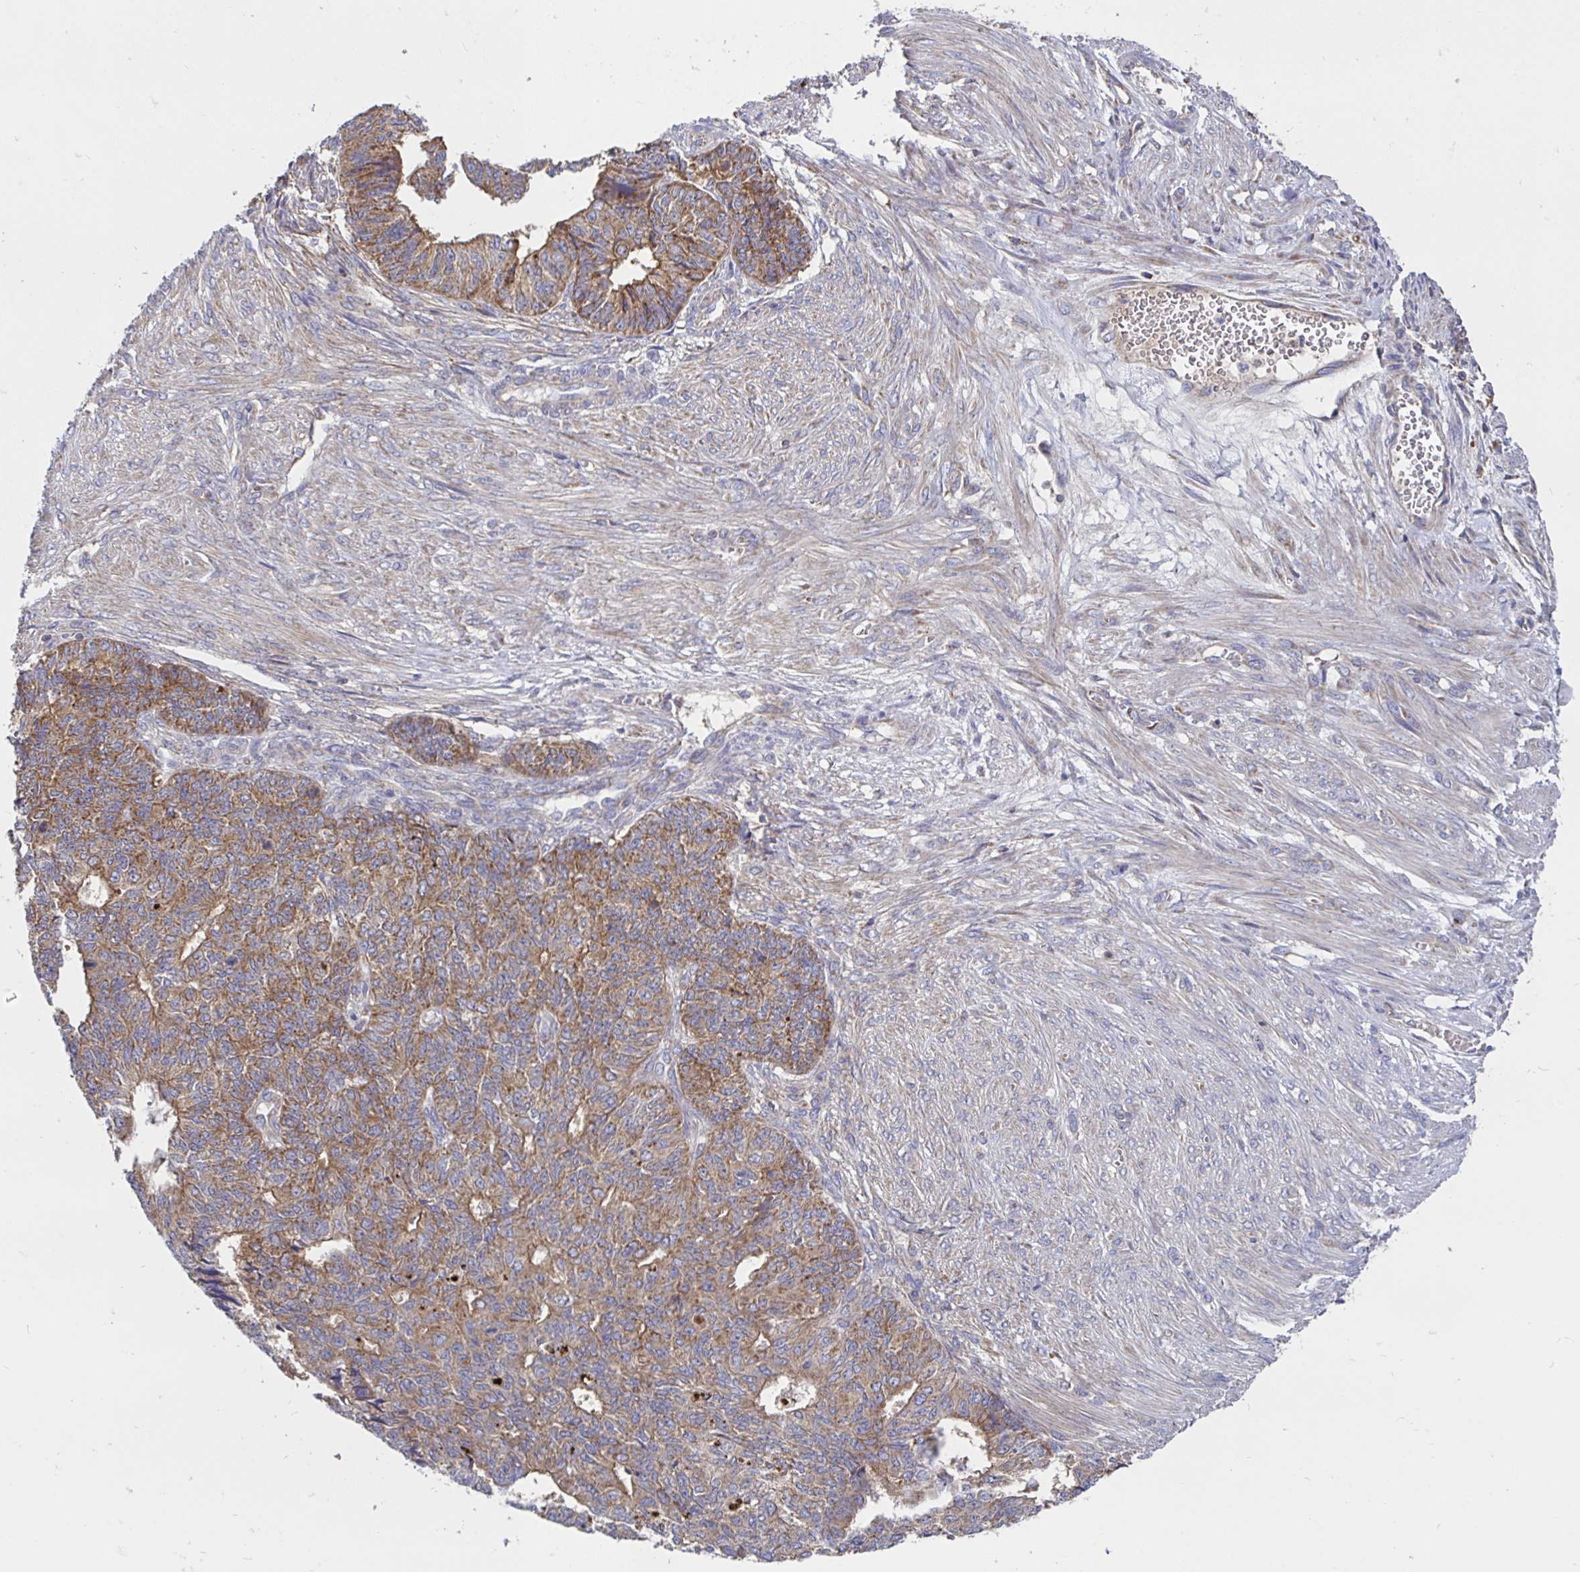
{"staining": {"intensity": "moderate", "quantity": ">75%", "location": "cytoplasmic/membranous"}, "tissue": "endometrial cancer", "cell_type": "Tumor cells", "image_type": "cancer", "snomed": [{"axis": "morphology", "description": "Adenocarcinoma, NOS"}, {"axis": "topography", "description": "Endometrium"}], "caption": "Endometrial cancer (adenocarcinoma) stained for a protein (brown) displays moderate cytoplasmic/membranous positive expression in approximately >75% of tumor cells.", "gene": "PRDX3", "patient": {"sex": "female", "age": 32}}